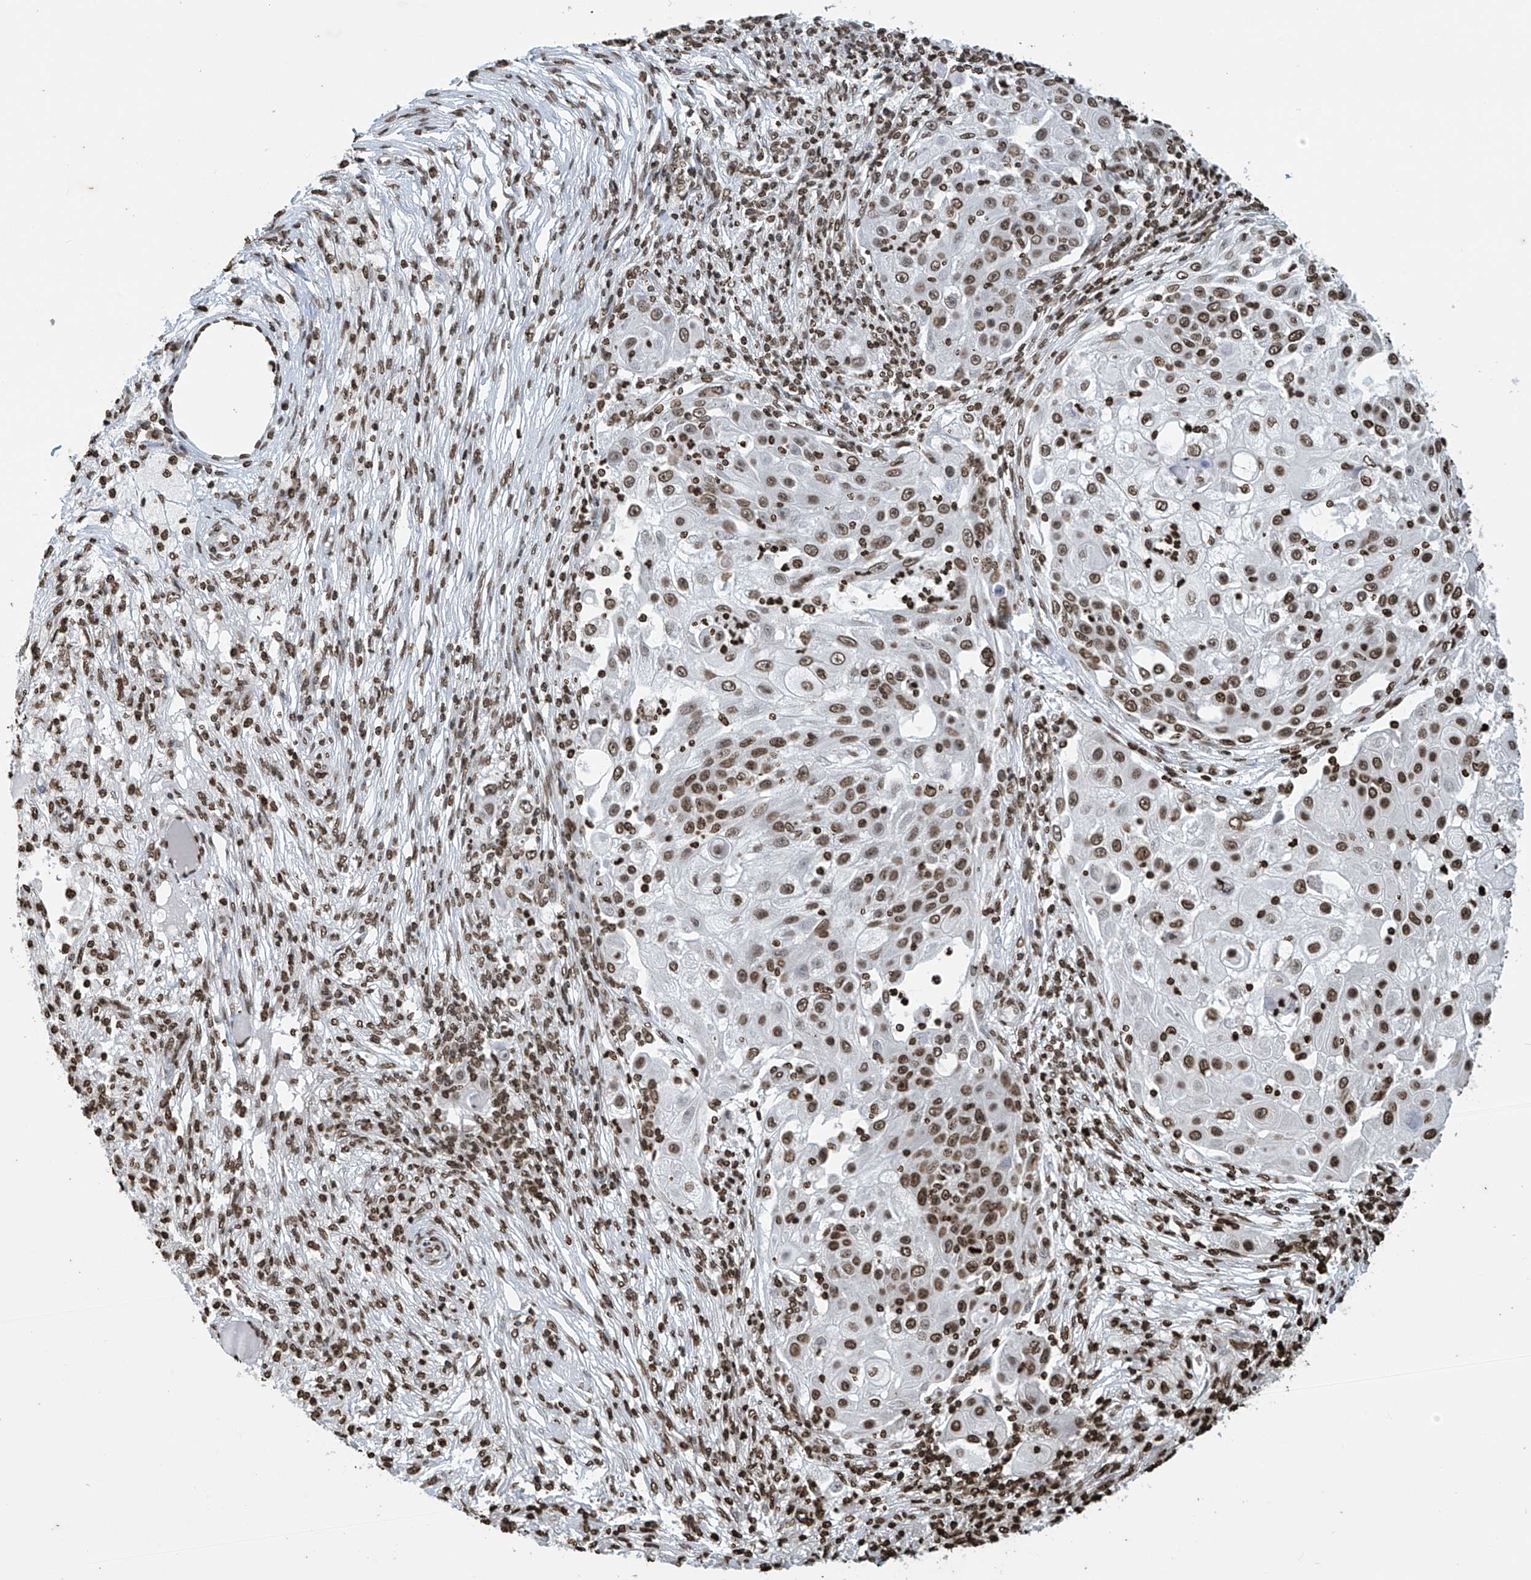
{"staining": {"intensity": "moderate", "quantity": ">75%", "location": "nuclear"}, "tissue": "ovarian cancer", "cell_type": "Tumor cells", "image_type": "cancer", "snomed": [{"axis": "morphology", "description": "Carcinoma, endometroid"}, {"axis": "topography", "description": "Ovary"}], "caption": "A micrograph of endometroid carcinoma (ovarian) stained for a protein reveals moderate nuclear brown staining in tumor cells.", "gene": "DPPA2", "patient": {"sex": "female", "age": 42}}